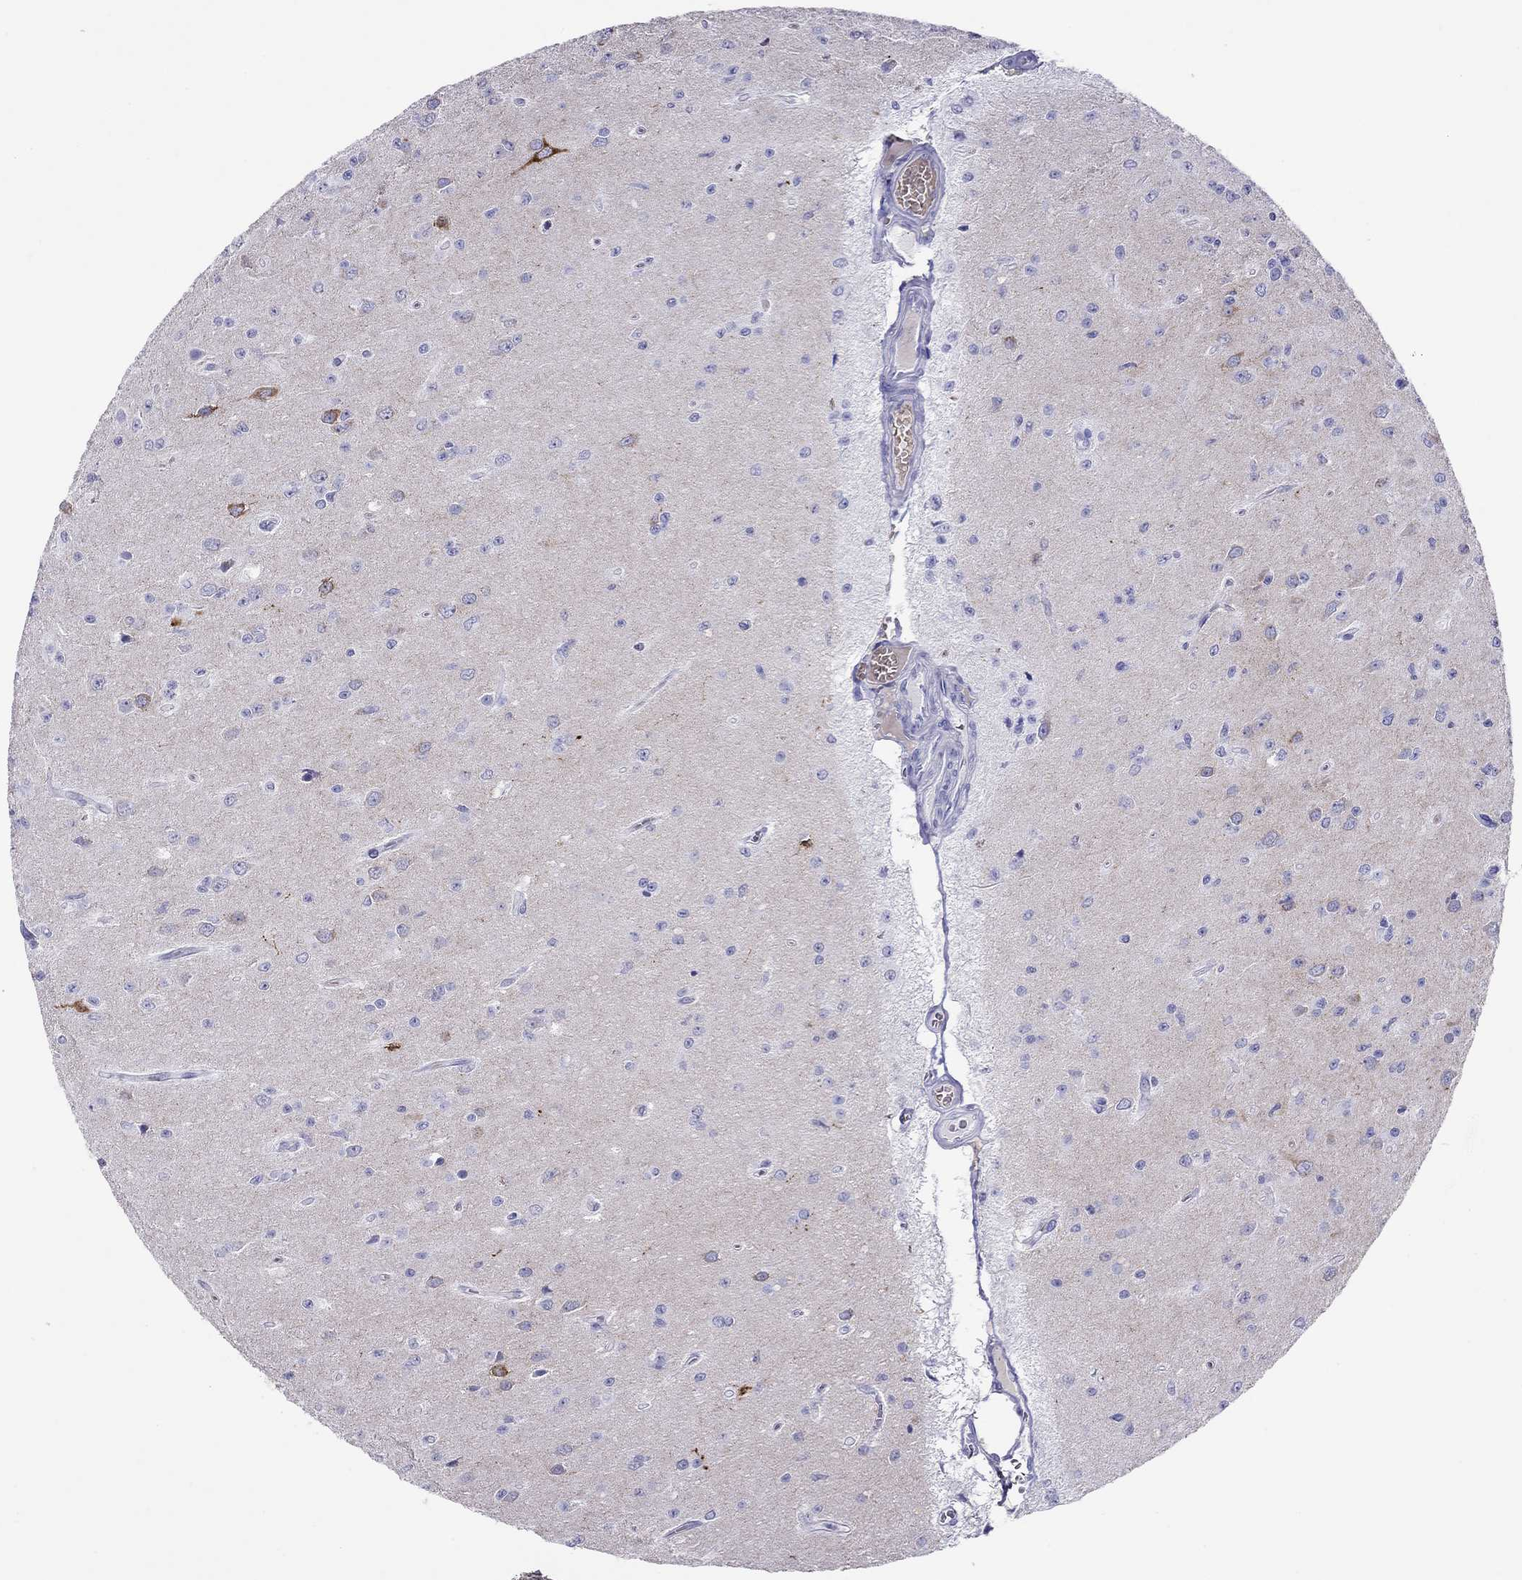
{"staining": {"intensity": "negative", "quantity": "none", "location": "none"}, "tissue": "glioma", "cell_type": "Tumor cells", "image_type": "cancer", "snomed": [{"axis": "morphology", "description": "Glioma, malignant, Low grade"}, {"axis": "topography", "description": "Brain"}], "caption": "DAB immunohistochemical staining of malignant glioma (low-grade) shows no significant expression in tumor cells.", "gene": "PTPRN", "patient": {"sex": "female", "age": 45}}